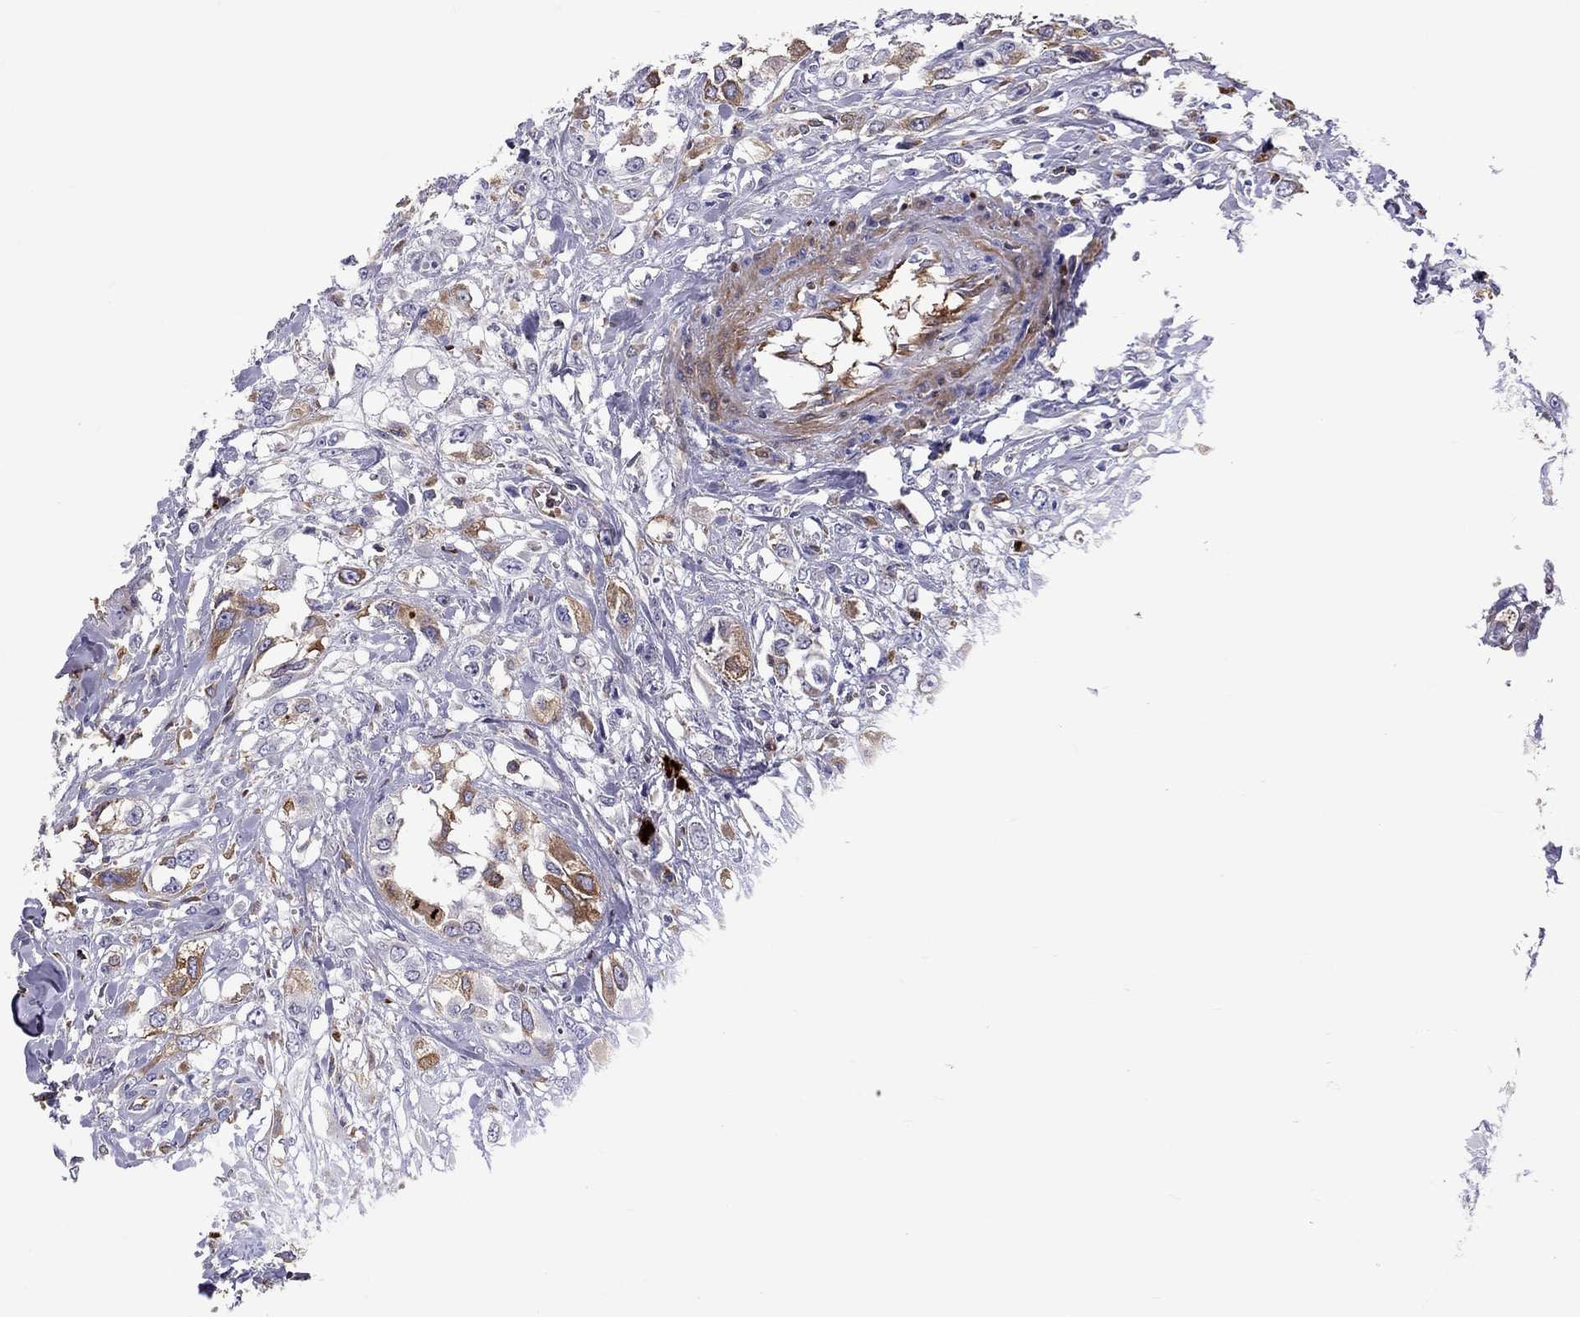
{"staining": {"intensity": "weak", "quantity": "<25%", "location": "cytoplasmic/membranous"}, "tissue": "urothelial cancer", "cell_type": "Tumor cells", "image_type": "cancer", "snomed": [{"axis": "morphology", "description": "Urothelial carcinoma, High grade"}, {"axis": "topography", "description": "Urinary bladder"}], "caption": "Immunohistochemistry histopathology image of human urothelial carcinoma (high-grade) stained for a protein (brown), which exhibits no expression in tumor cells. (DAB (3,3'-diaminobenzidine) immunohistochemistry, high magnification).", "gene": "SERPINA3", "patient": {"sex": "male", "age": 67}}